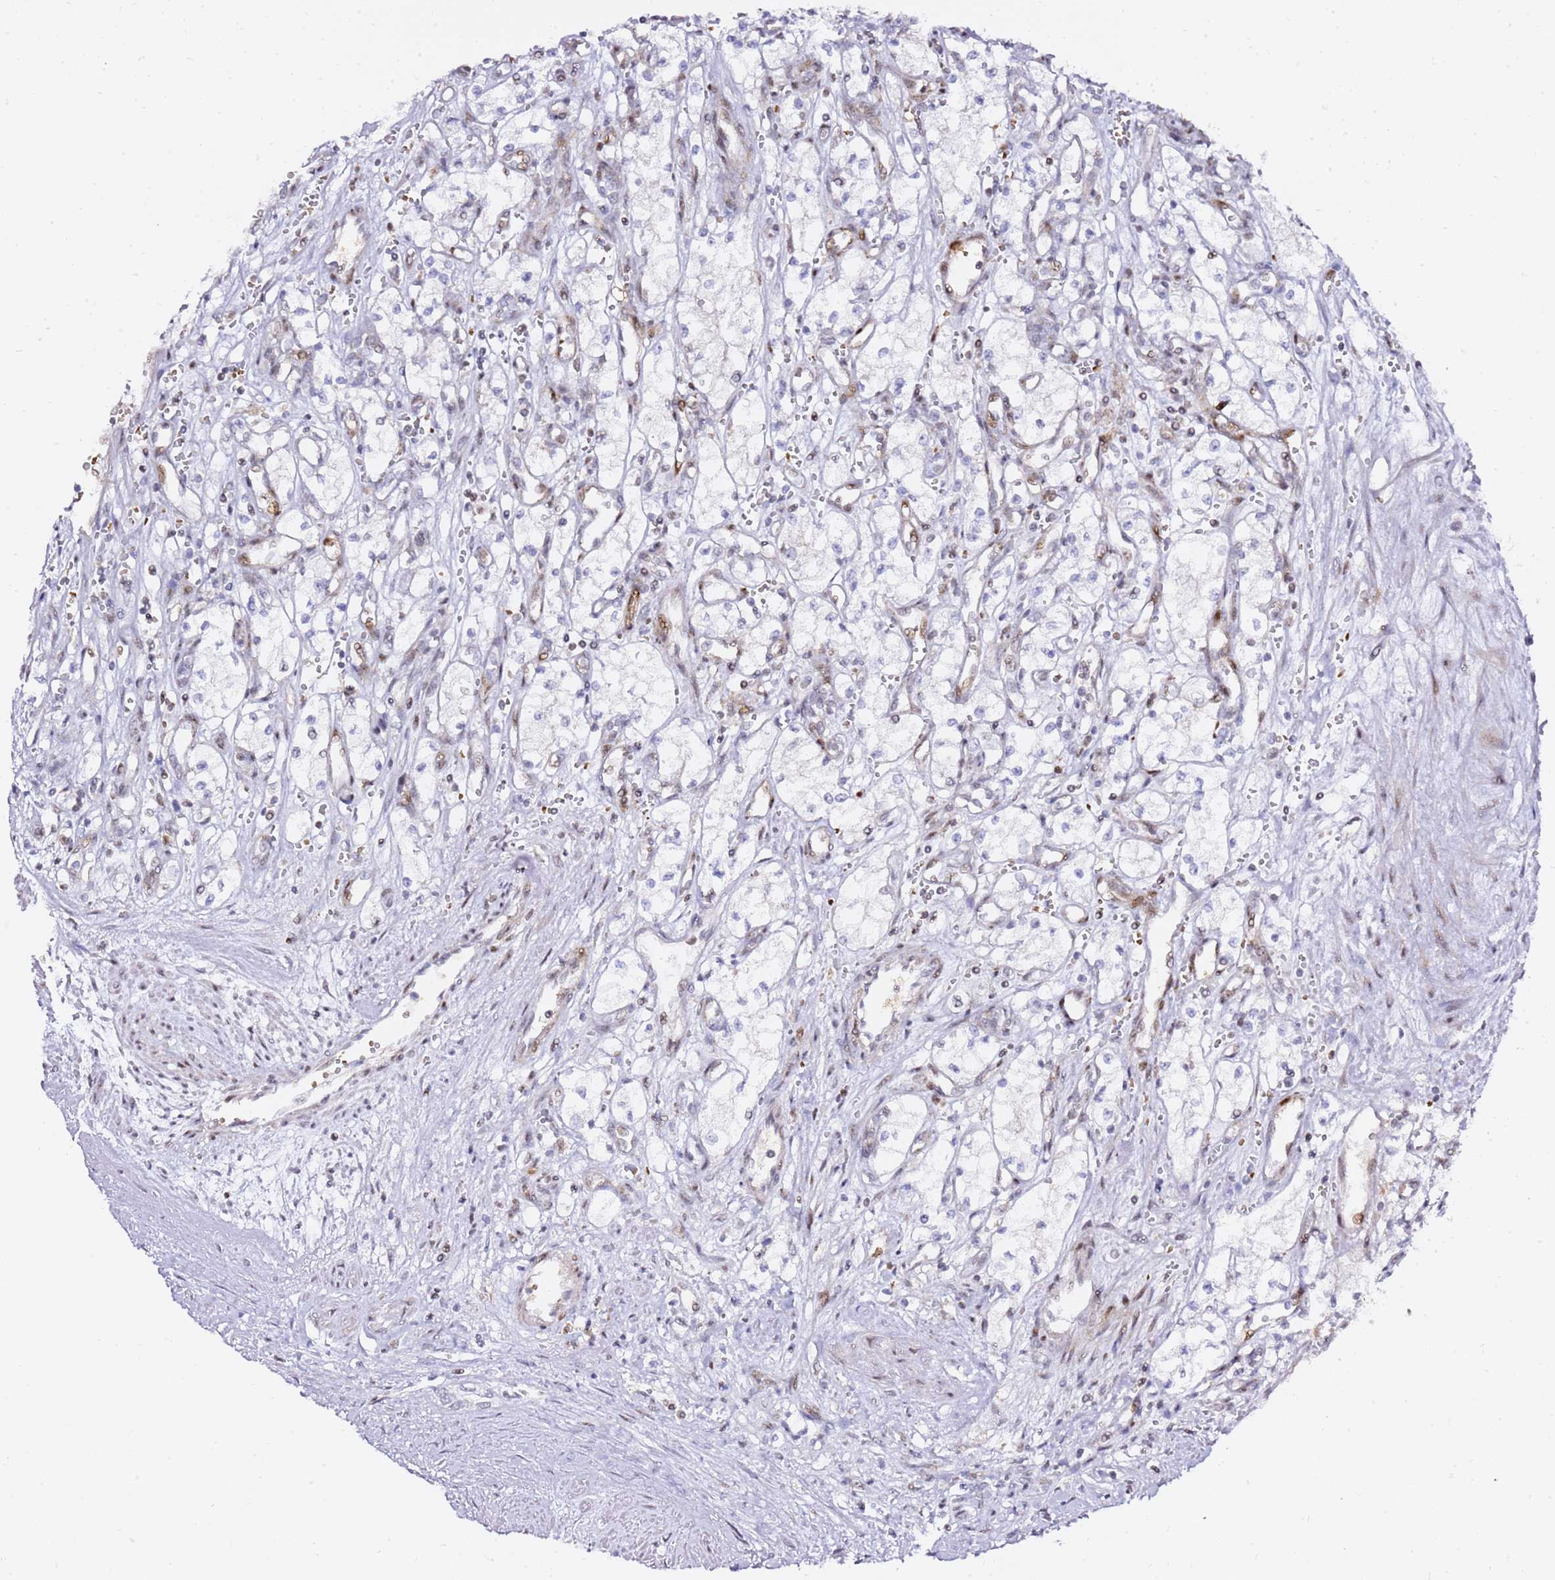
{"staining": {"intensity": "negative", "quantity": "none", "location": "none"}, "tissue": "renal cancer", "cell_type": "Tumor cells", "image_type": "cancer", "snomed": [{"axis": "morphology", "description": "Adenocarcinoma, NOS"}, {"axis": "topography", "description": "Kidney"}], "caption": "Micrograph shows no significant protein positivity in tumor cells of renal cancer.", "gene": "GBP2", "patient": {"sex": "male", "age": 59}}